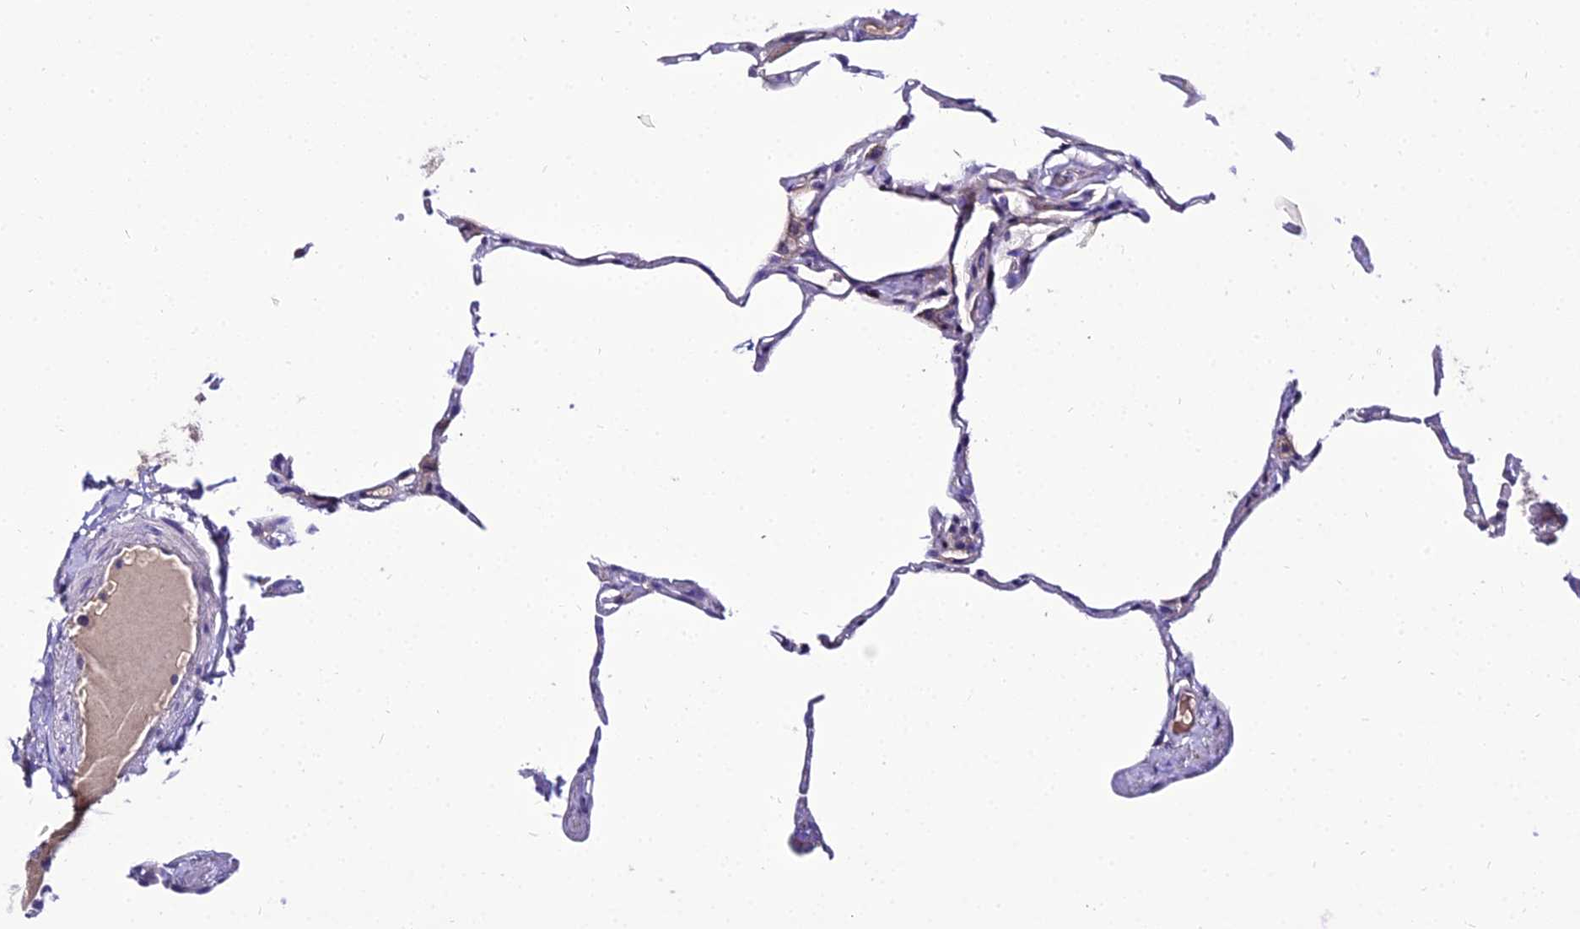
{"staining": {"intensity": "negative", "quantity": "none", "location": "none"}, "tissue": "lung", "cell_type": "Alveolar cells", "image_type": "normal", "snomed": [{"axis": "morphology", "description": "Normal tissue, NOS"}, {"axis": "topography", "description": "Lung"}], "caption": "The IHC image has no significant positivity in alveolar cells of lung. (DAB IHC with hematoxylin counter stain).", "gene": "SHQ1", "patient": {"sex": "male", "age": 65}}